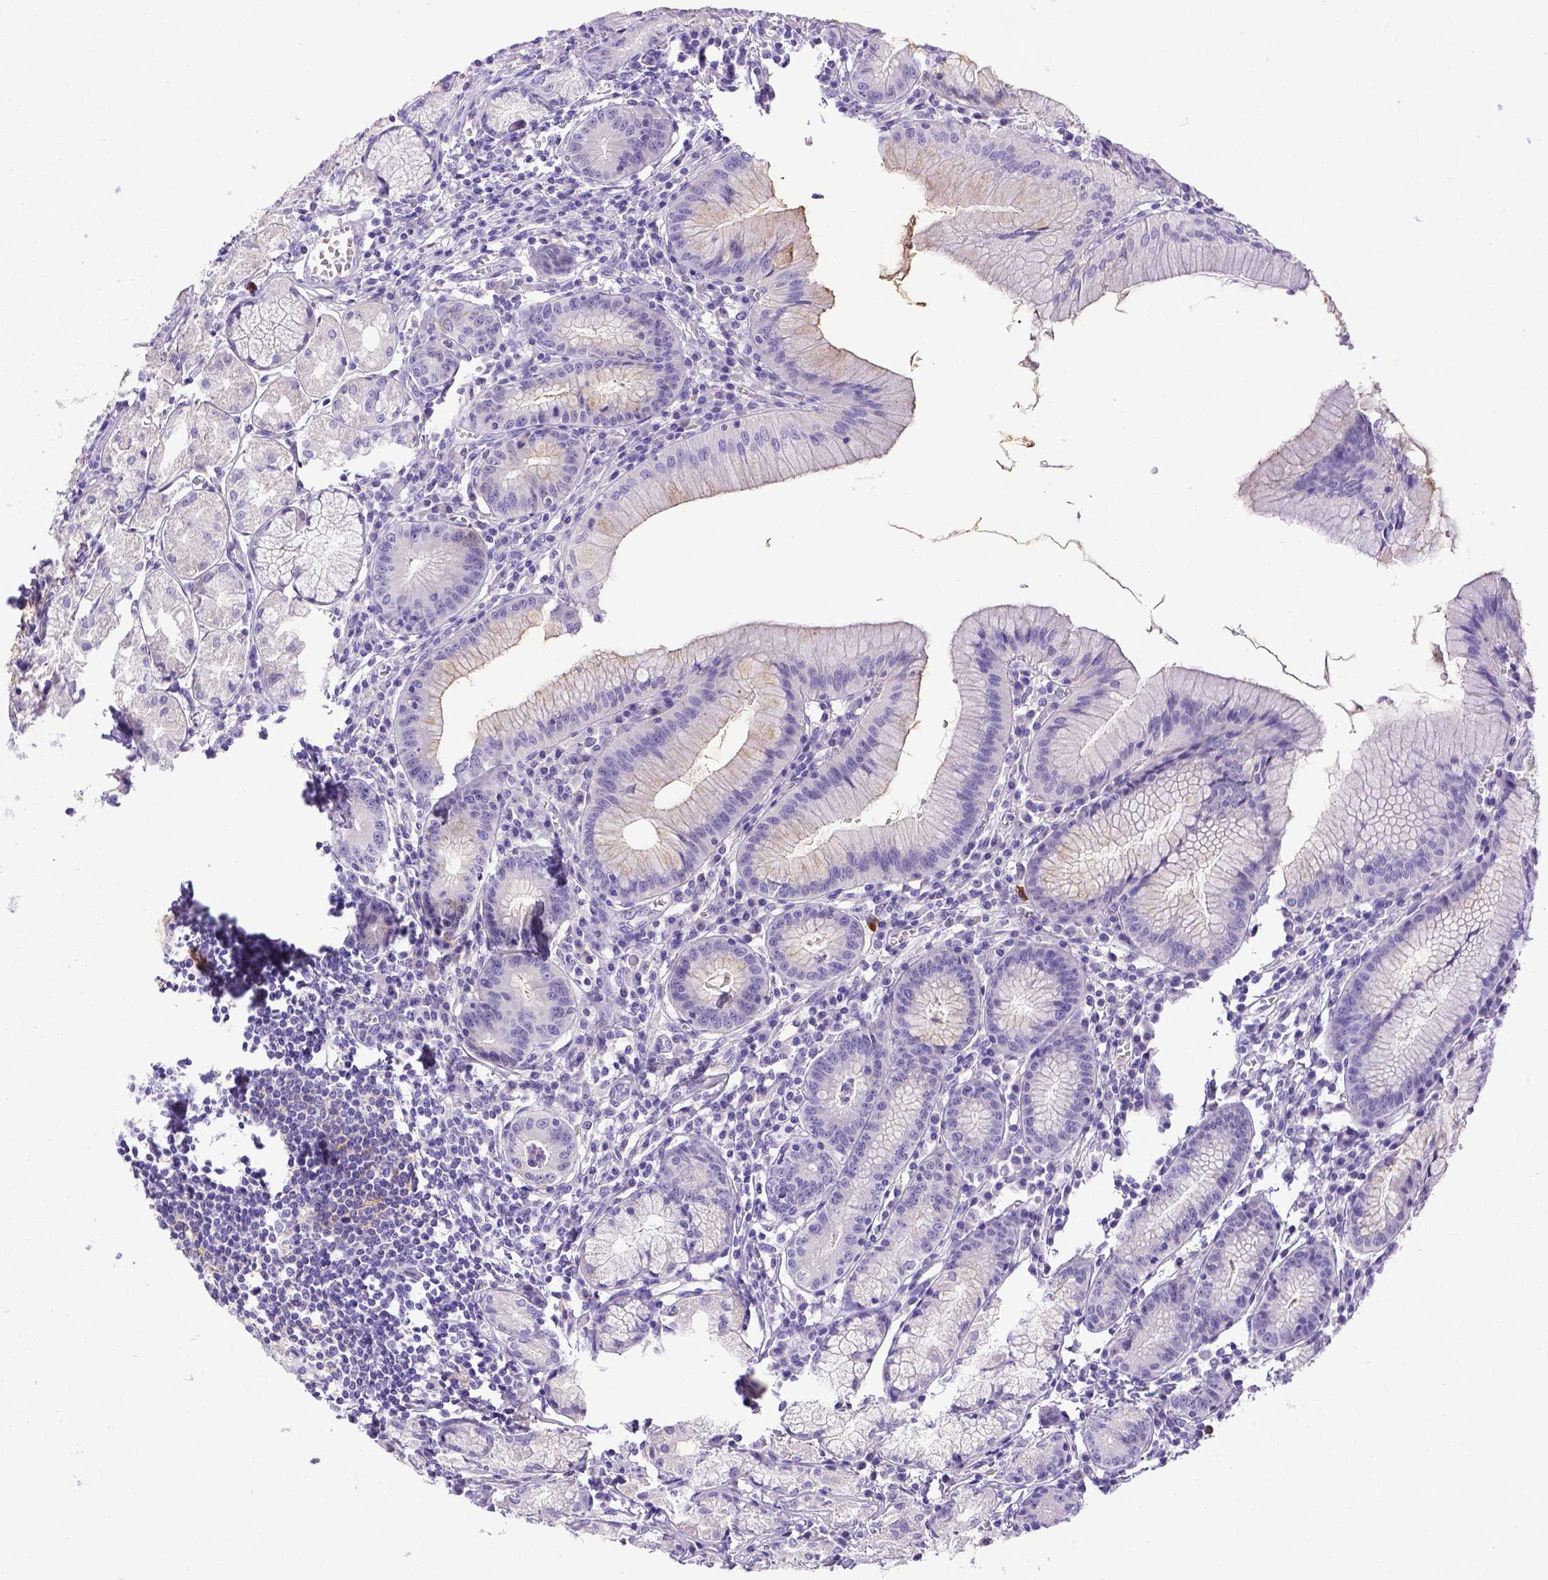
{"staining": {"intensity": "negative", "quantity": "none", "location": "none"}, "tissue": "stomach", "cell_type": "Glandular cells", "image_type": "normal", "snomed": [{"axis": "morphology", "description": "Normal tissue, NOS"}, {"axis": "topography", "description": "Stomach"}], "caption": "Protein analysis of benign stomach reveals no significant staining in glandular cells.", "gene": "BTN1A1", "patient": {"sex": "male", "age": 55}}